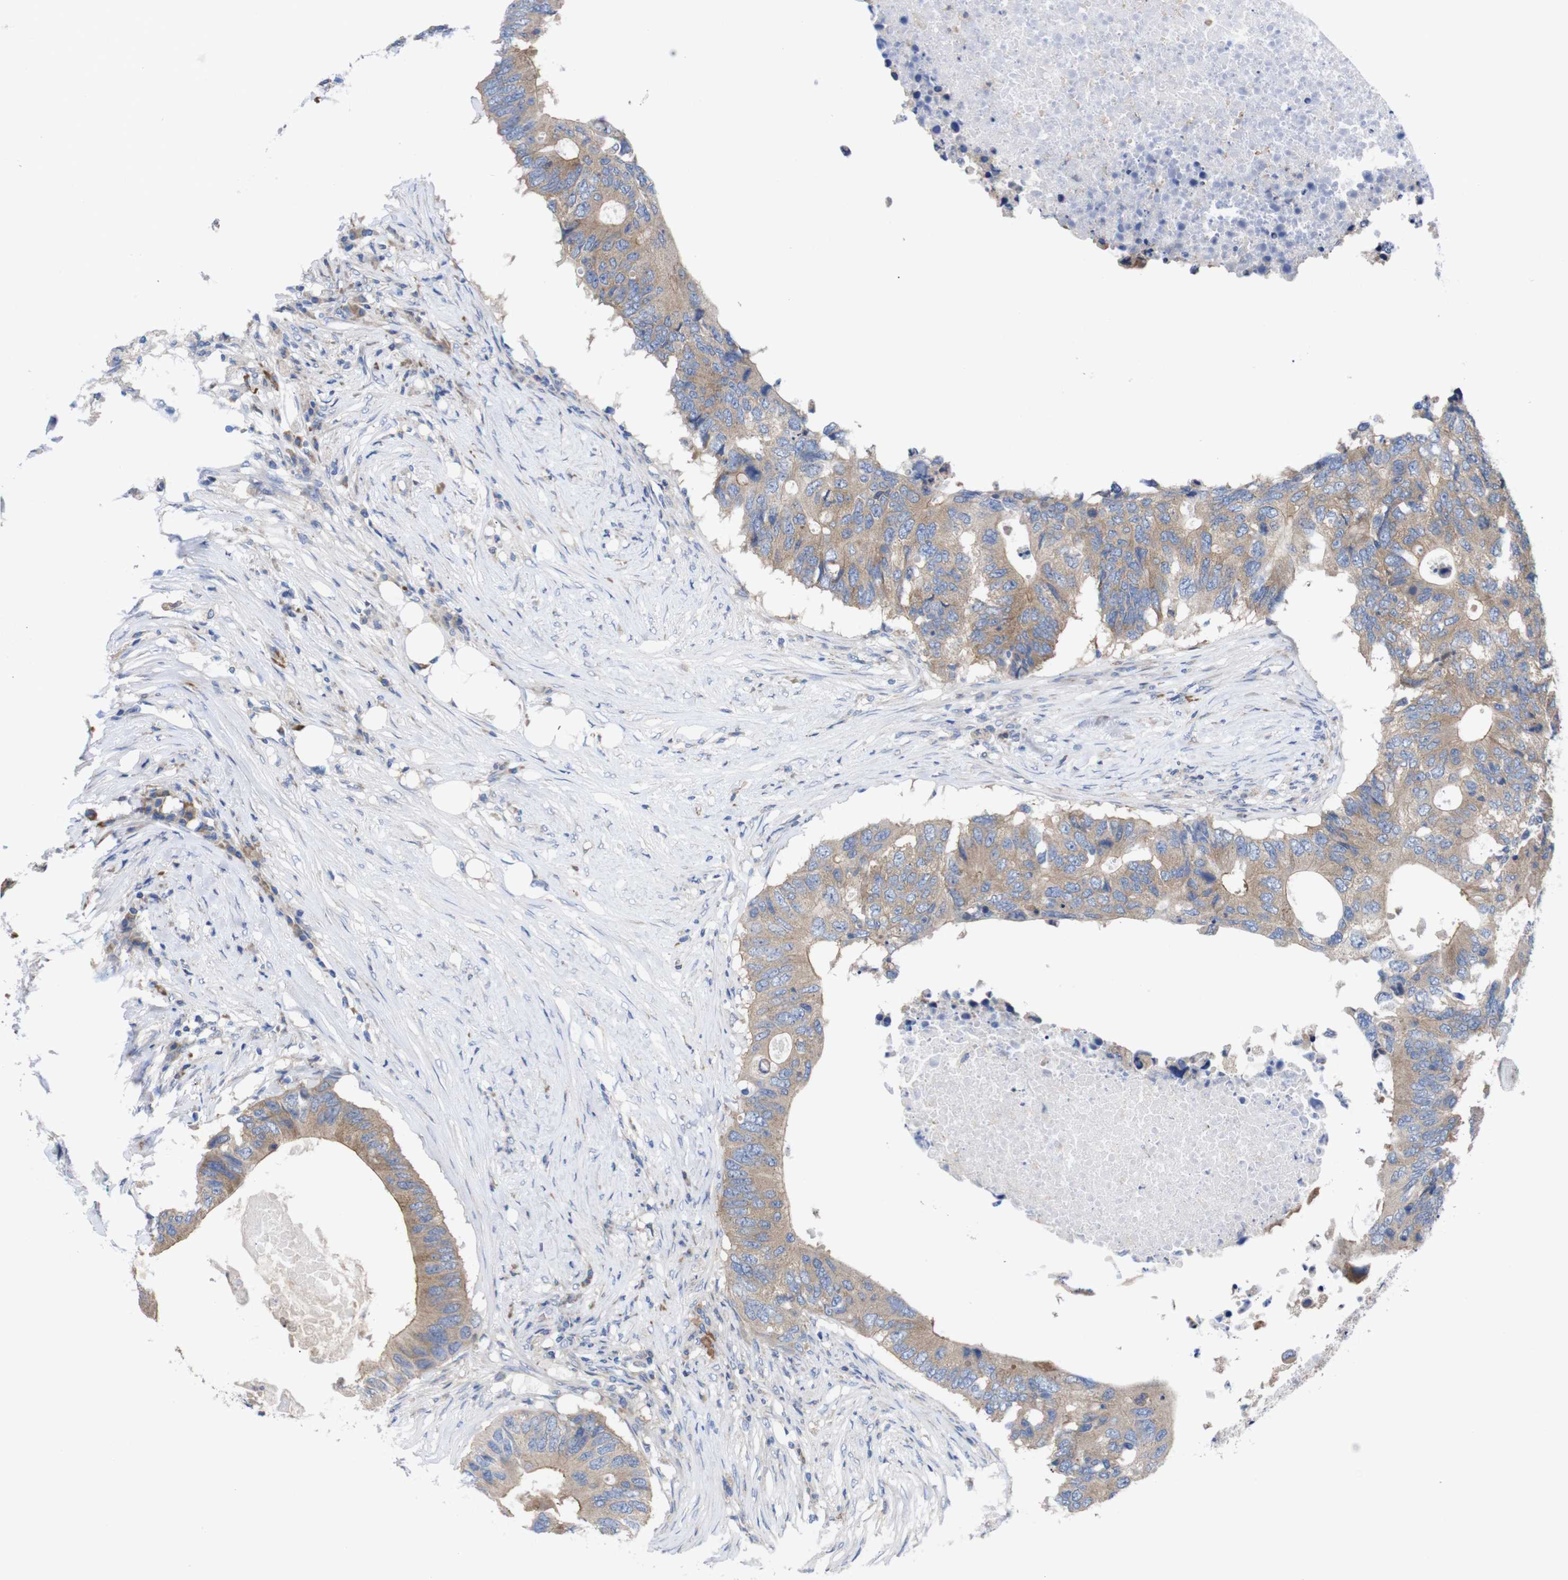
{"staining": {"intensity": "moderate", "quantity": ">75%", "location": "cytoplasmic/membranous"}, "tissue": "colorectal cancer", "cell_type": "Tumor cells", "image_type": "cancer", "snomed": [{"axis": "morphology", "description": "Adenocarcinoma, NOS"}, {"axis": "topography", "description": "Colon"}], "caption": "Approximately >75% of tumor cells in colorectal cancer demonstrate moderate cytoplasmic/membranous protein staining as visualized by brown immunohistochemical staining.", "gene": "USH1C", "patient": {"sex": "male", "age": 71}}